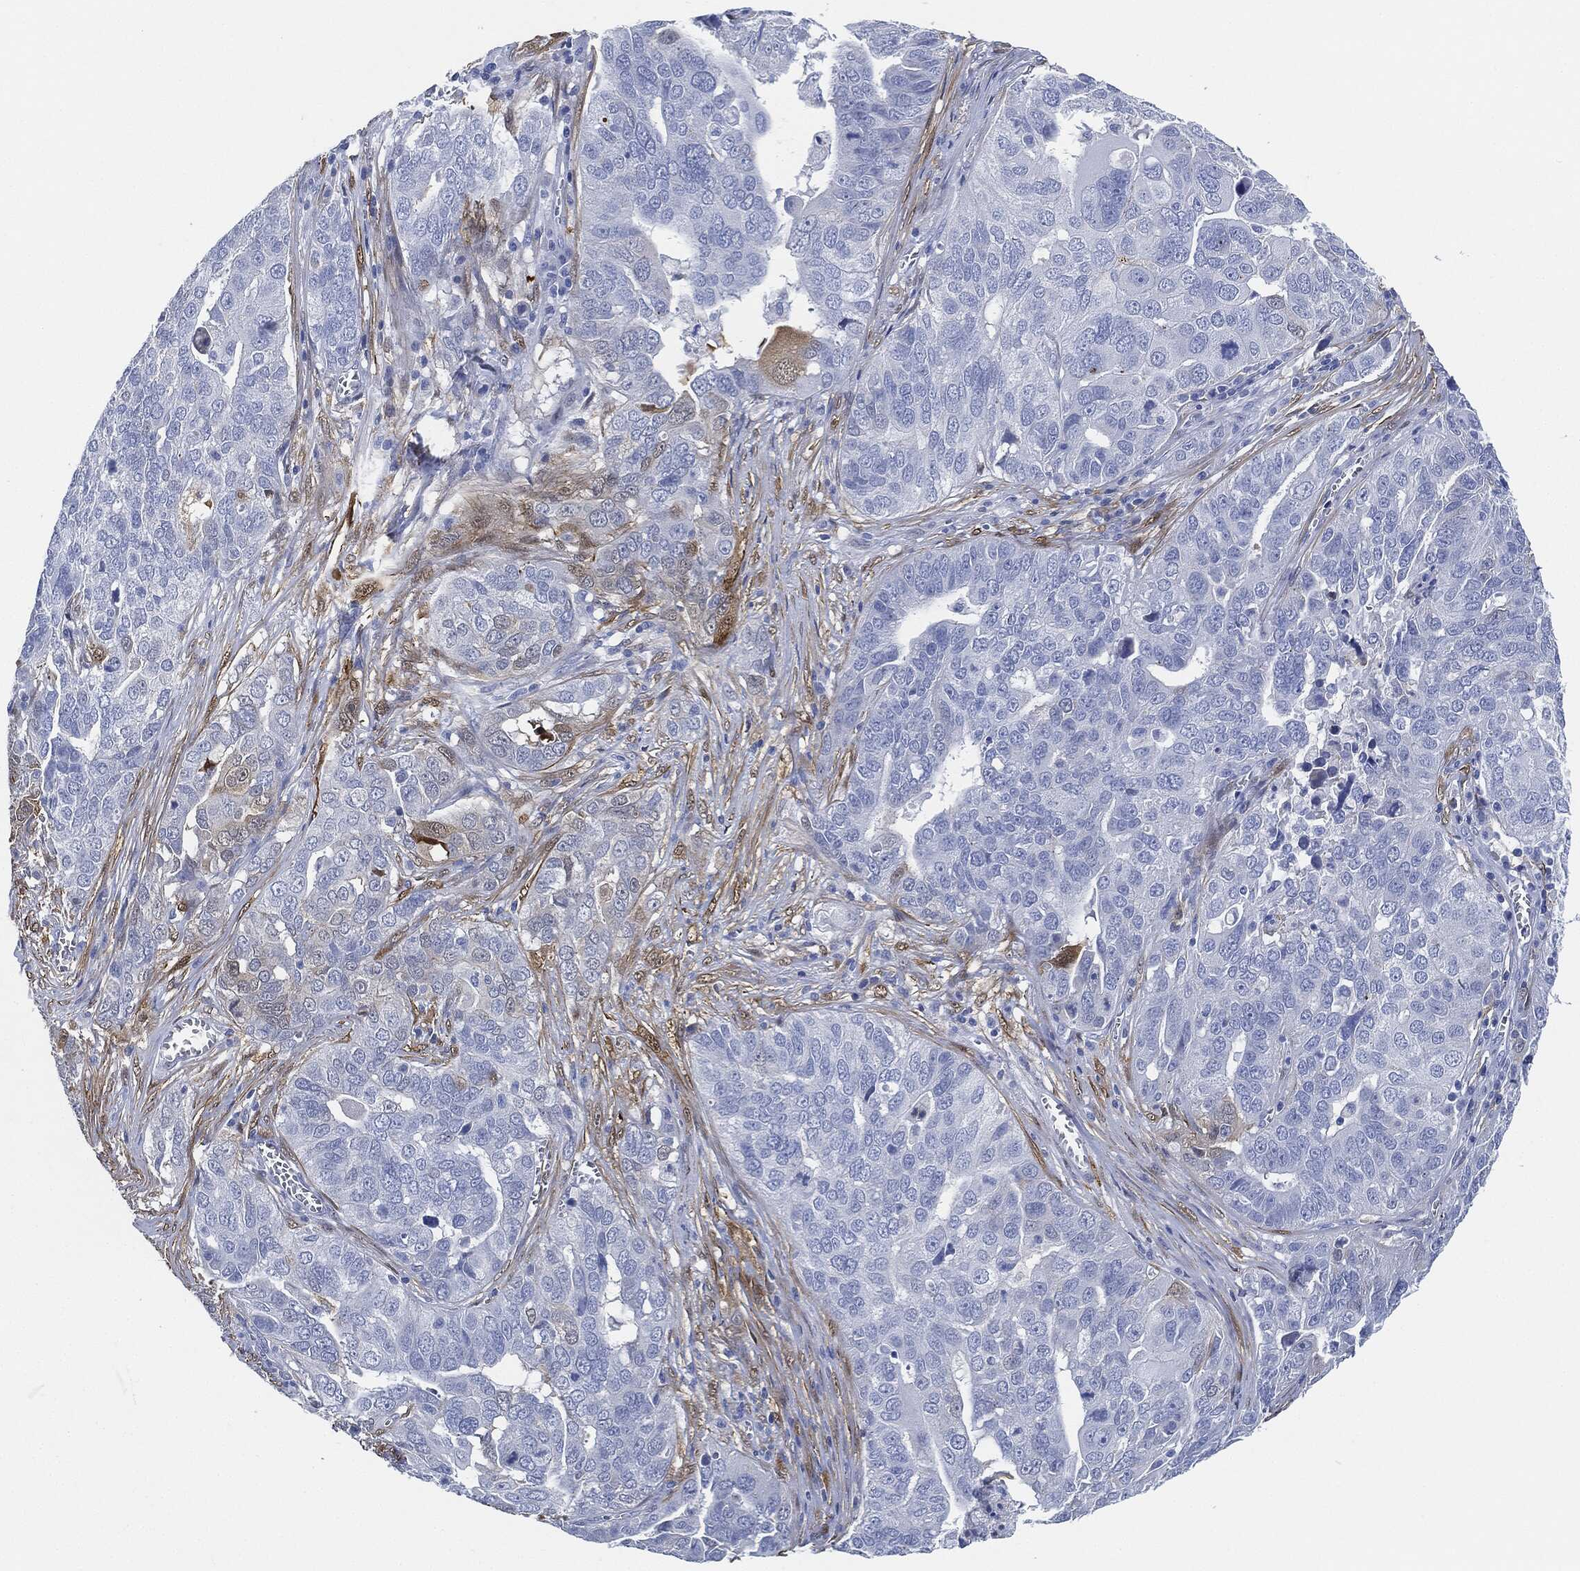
{"staining": {"intensity": "negative", "quantity": "none", "location": "none"}, "tissue": "ovarian cancer", "cell_type": "Tumor cells", "image_type": "cancer", "snomed": [{"axis": "morphology", "description": "Carcinoma, endometroid"}, {"axis": "topography", "description": "Soft tissue"}, {"axis": "topography", "description": "Ovary"}], "caption": "Immunohistochemistry micrograph of neoplastic tissue: human ovarian cancer stained with DAB (3,3'-diaminobenzidine) shows no significant protein expression in tumor cells. Nuclei are stained in blue.", "gene": "TAGLN", "patient": {"sex": "female", "age": 52}}